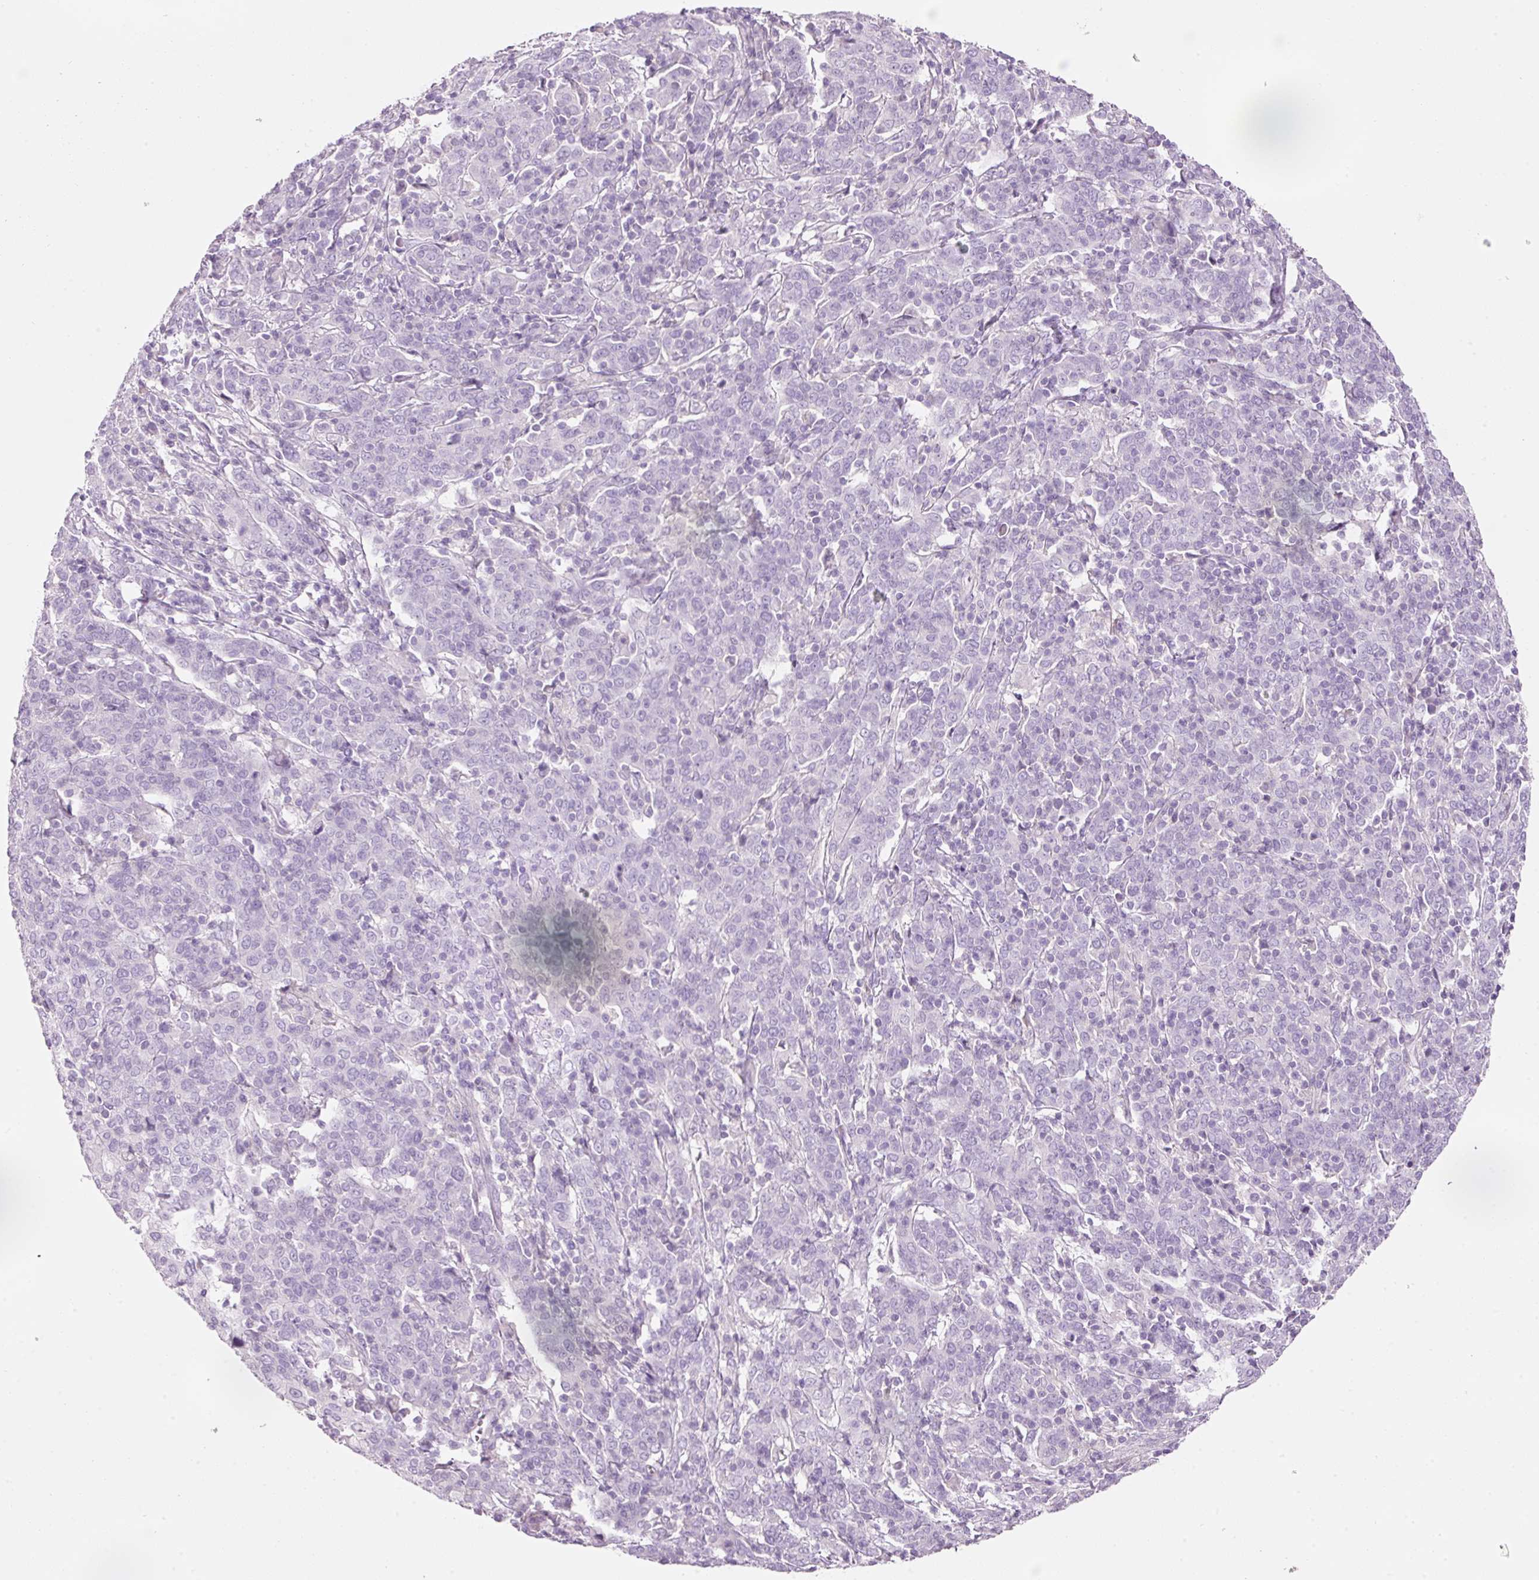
{"staining": {"intensity": "negative", "quantity": "none", "location": "none"}, "tissue": "cervical cancer", "cell_type": "Tumor cells", "image_type": "cancer", "snomed": [{"axis": "morphology", "description": "Squamous cell carcinoma, NOS"}, {"axis": "topography", "description": "Cervix"}], "caption": "This is a image of immunohistochemistry staining of cervical cancer (squamous cell carcinoma), which shows no expression in tumor cells.", "gene": "CMA1", "patient": {"sex": "female", "age": 67}}